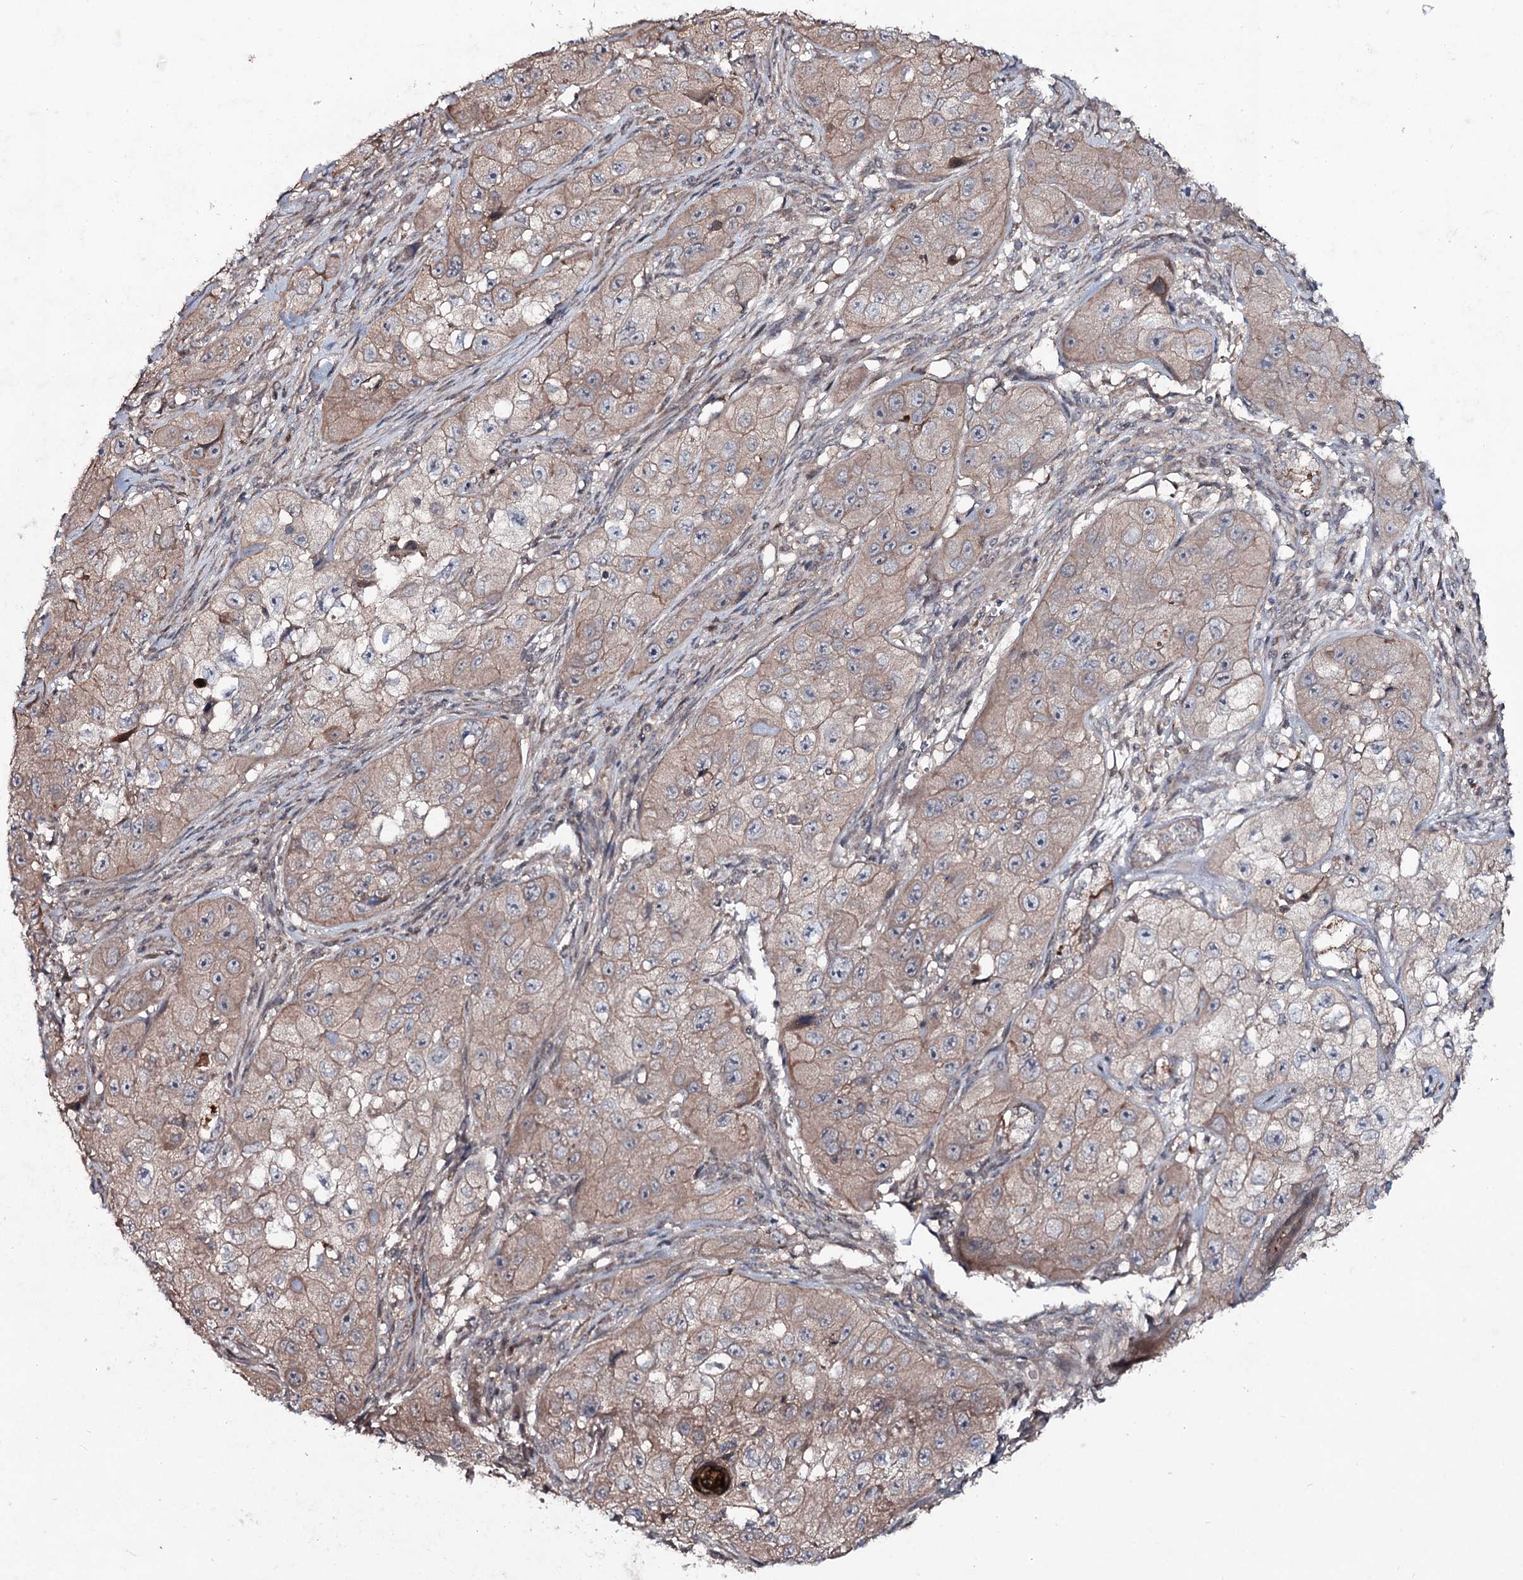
{"staining": {"intensity": "weak", "quantity": ">75%", "location": "cytoplasmic/membranous"}, "tissue": "skin cancer", "cell_type": "Tumor cells", "image_type": "cancer", "snomed": [{"axis": "morphology", "description": "Squamous cell carcinoma, NOS"}, {"axis": "topography", "description": "Skin"}, {"axis": "topography", "description": "Subcutis"}], "caption": "Weak cytoplasmic/membranous staining for a protein is seen in approximately >75% of tumor cells of squamous cell carcinoma (skin) using immunohistochemistry (IHC).", "gene": "SNAP23", "patient": {"sex": "male", "age": 73}}